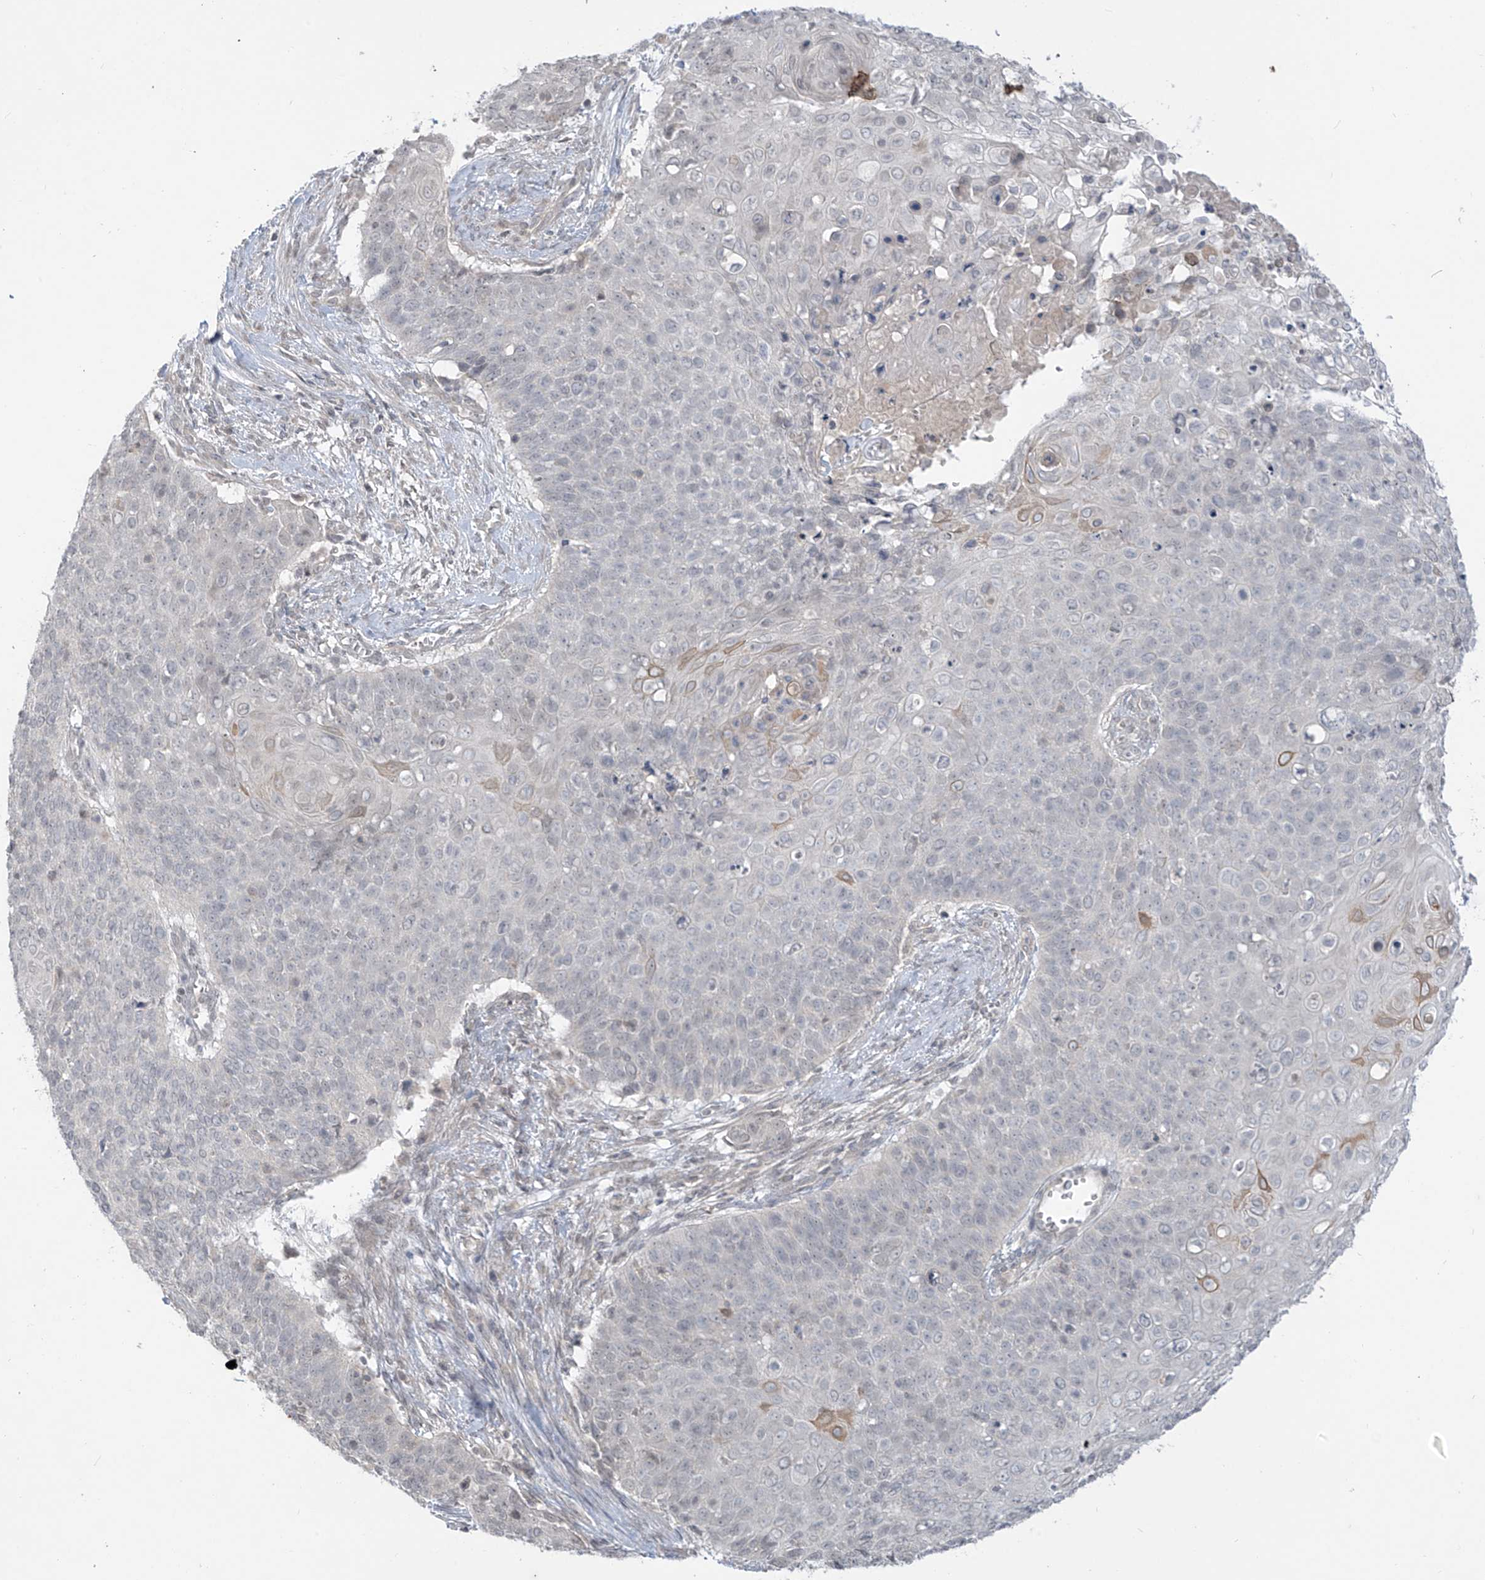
{"staining": {"intensity": "negative", "quantity": "none", "location": "none"}, "tissue": "cervical cancer", "cell_type": "Tumor cells", "image_type": "cancer", "snomed": [{"axis": "morphology", "description": "Squamous cell carcinoma, NOS"}, {"axis": "topography", "description": "Cervix"}], "caption": "Squamous cell carcinoma (cervical) stained for a protein using immunohistochemistry (IHC) exhibits no staining tumor cells.", "gene": "DGKQ", "patient": {"sex": "female", "age": 39}}